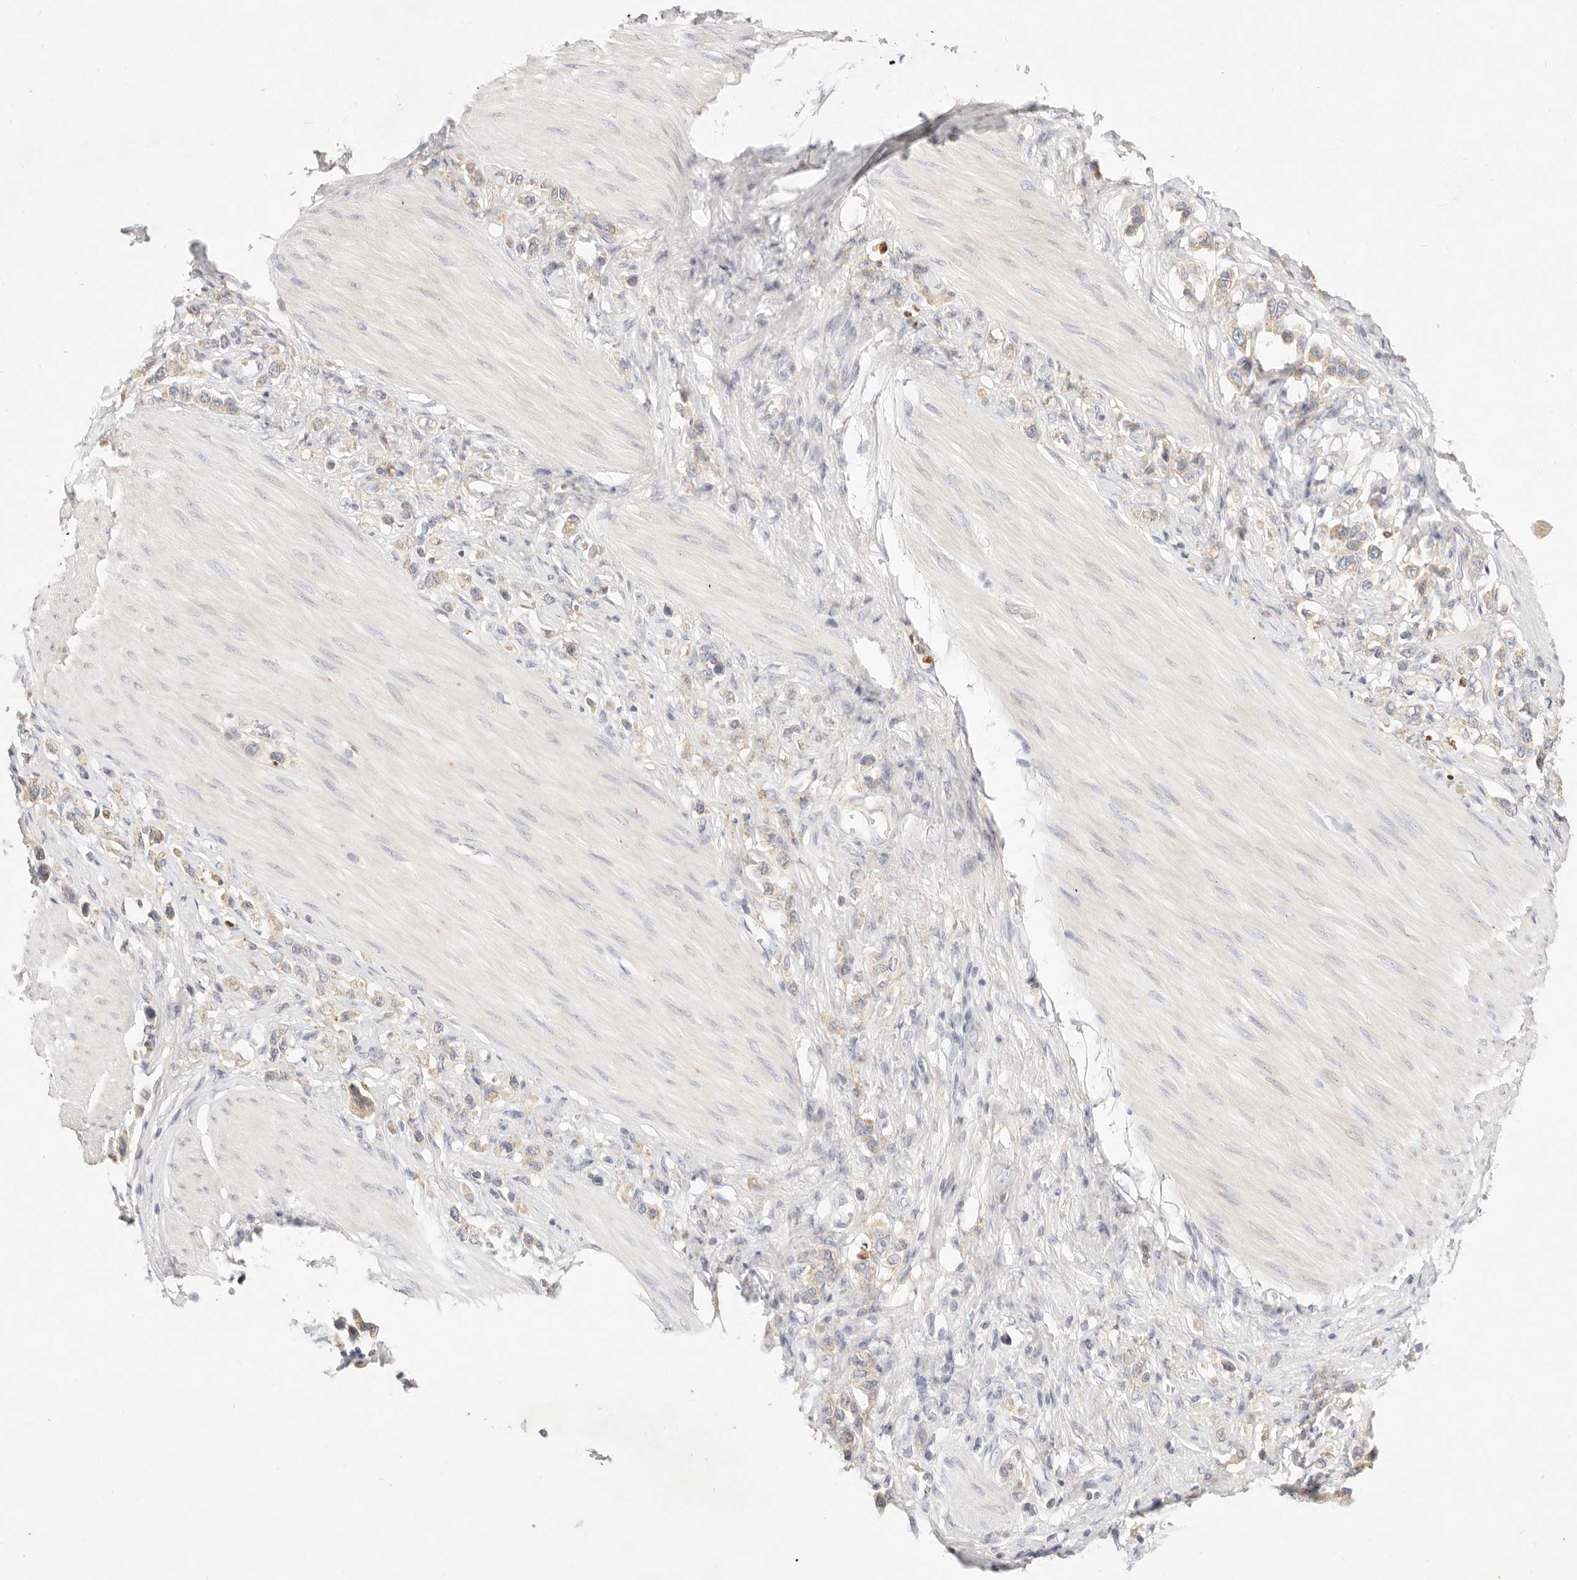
{"staining": {"intensity": "weak", "quantity": "25%-75%", "location": "cytoplasmic/membranous"}, "tissue": "stomach cancer", "cell_type": "Tumor cells", "image_type": "cancer", "snomed": [{"axis": "morphology", "description": "Adenocarcinoma, NOS"}, {"axis": "topography", "description": "Stomach"}], "caption": "A brown stain shows weak cytoplasmic/membranous positivity of a protein in human stomach cancer tumor cells.", "gene": "ACOX1", "patient": {"sex": "female", "age": 65}}